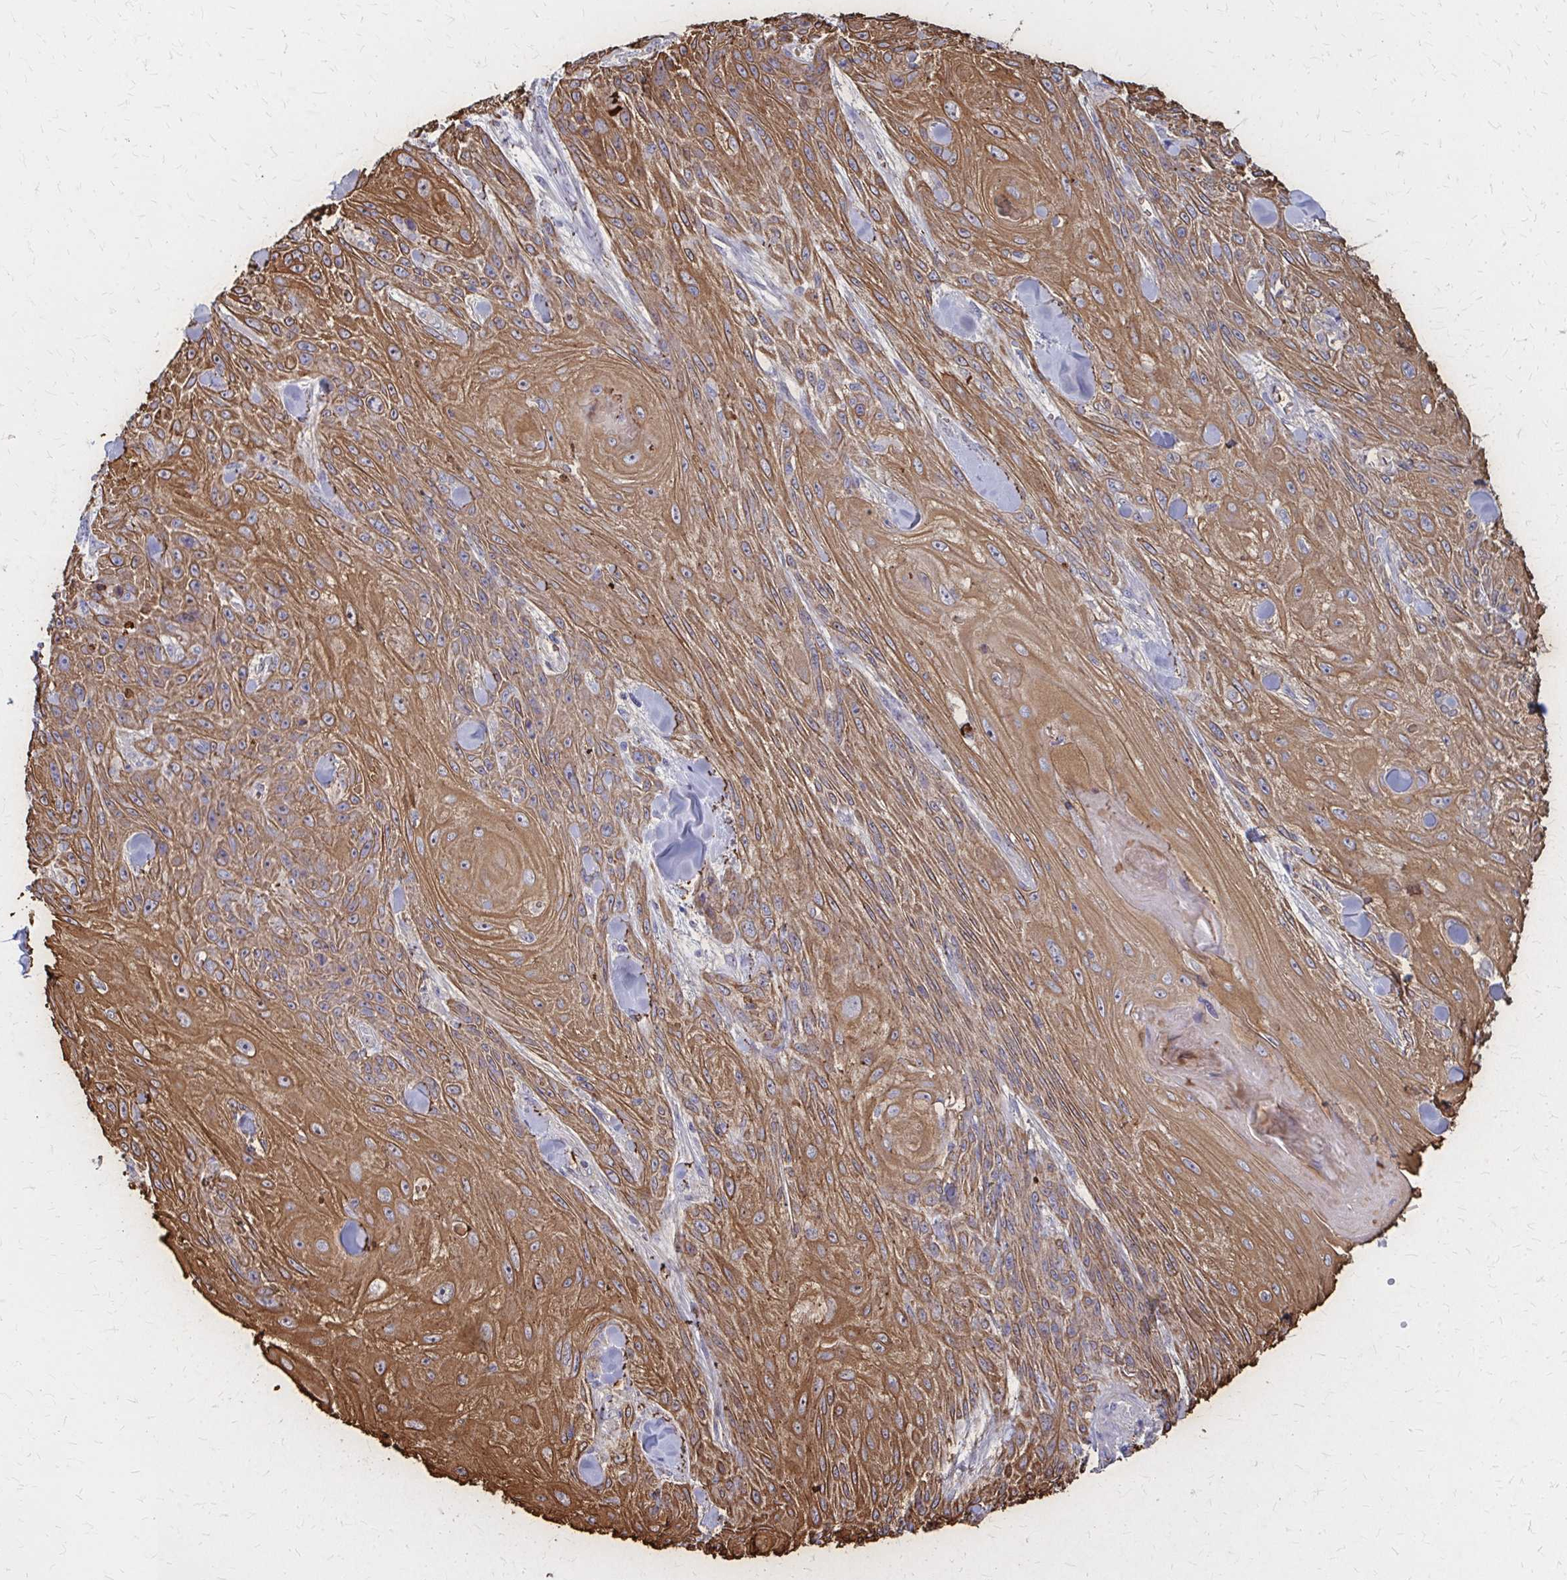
{"staining": {"intensity": "moderate", "quantity": ">75%", "location": "cytoplasmic/membranous"}, "tissue": "skin cancer", "cell_type": "Tumor cells", "image_type": "cancer", "snomed": [{"axis": "morphology", "description": "Squamous cell carcinoma, NOS"}, {"axis": "topography", "description": "Skin"}], "caption": "Skin squamous cell carcinoma tissue shows moderate cytoplasmic/membranous positivity in approximately >75% of tumor cells, visualized by immunohistochemistry. The staining is performed using DAB (3,3'-diaminobenzidine) brown chromogen to label protein expression. The nuclei are counter-stained blue using hematoxylin.", "gene": "GLYATL2", "patient": {"sex": "male", "age": 88}}